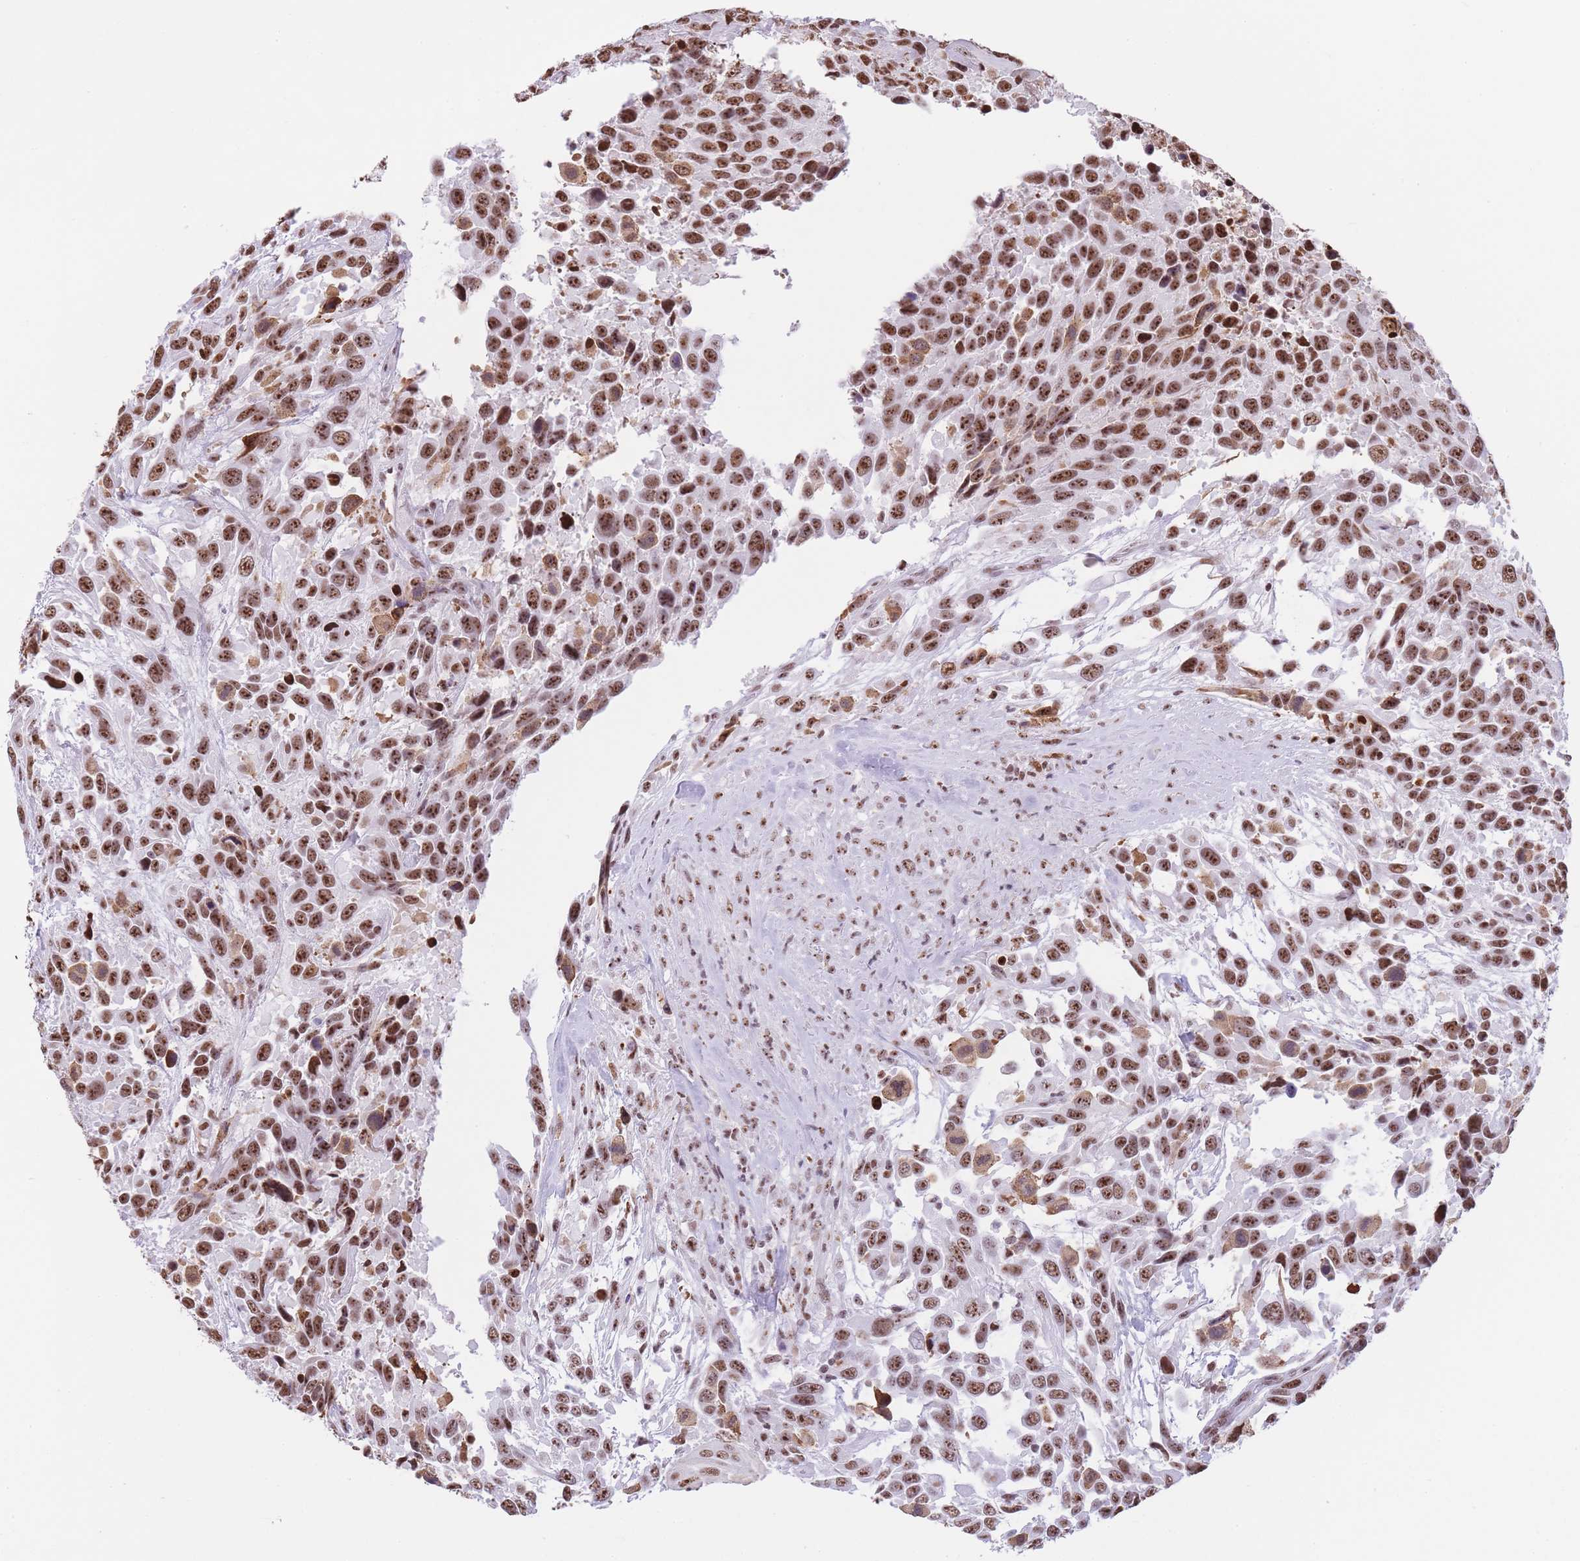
{"staining": {"intensity": "strong", "quantity": ">75%", "location": "nuclear"}, "tissue": "urothelial cancer", "cell_type": "Tumor cells", "image_type": "cancer", "snomed": [{"axis": "morphology", "description": "Urothelial carcinoma, High grade"}, {"axis": "topography", "description": "Urinary bladder"}], "caption": "An immunohistochemistry micrograph of neoplastic tissue is shown. Protein staining in brown labels strong nuclear positivity in high-grade urothelial carcinoma within tumor cells.", "gene": "EVC2", "patient": {"sex": "female", "age": 70}}